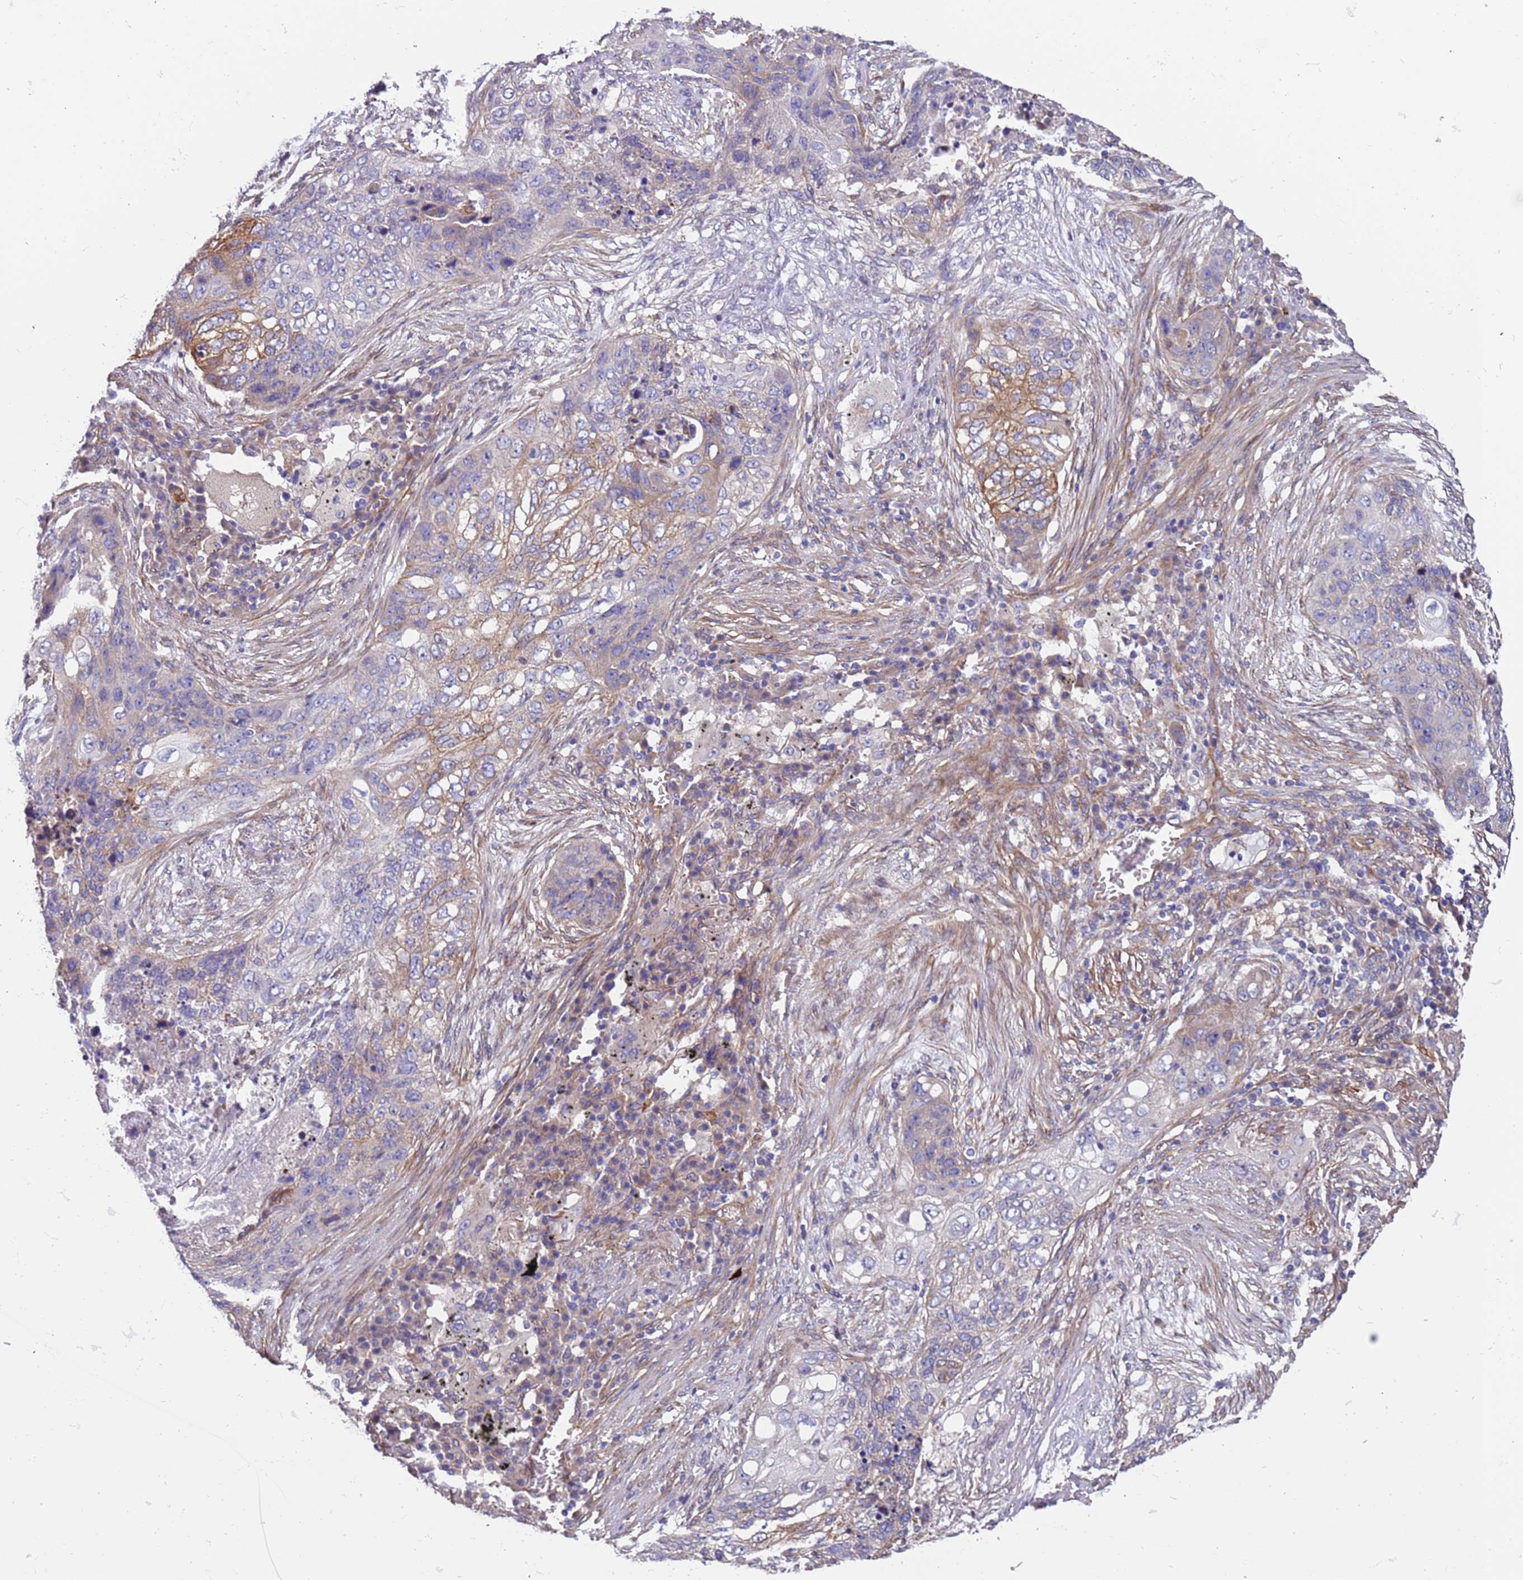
{"staining": {"intensity": "weak", "quantity": "<25%", "location": "cytoplasmic/membranous"}, "tissue": "lung cancer", "cell_type": "Tumor cells", "image_type": "cancer", "snomed": [{"axis": "morphology", "description": "Squamous cell carcinoma, NOS"}, {"axis": "topography", "description": "Lung"}], "caption": "The immunohistochemistry (IHC) micrograph has no significant expression in tumor cells of lung cancer (squamous cell carcinoma) tissue.", "gene": "LAMB4", "patient": {"sex": "female", "age": 63}}